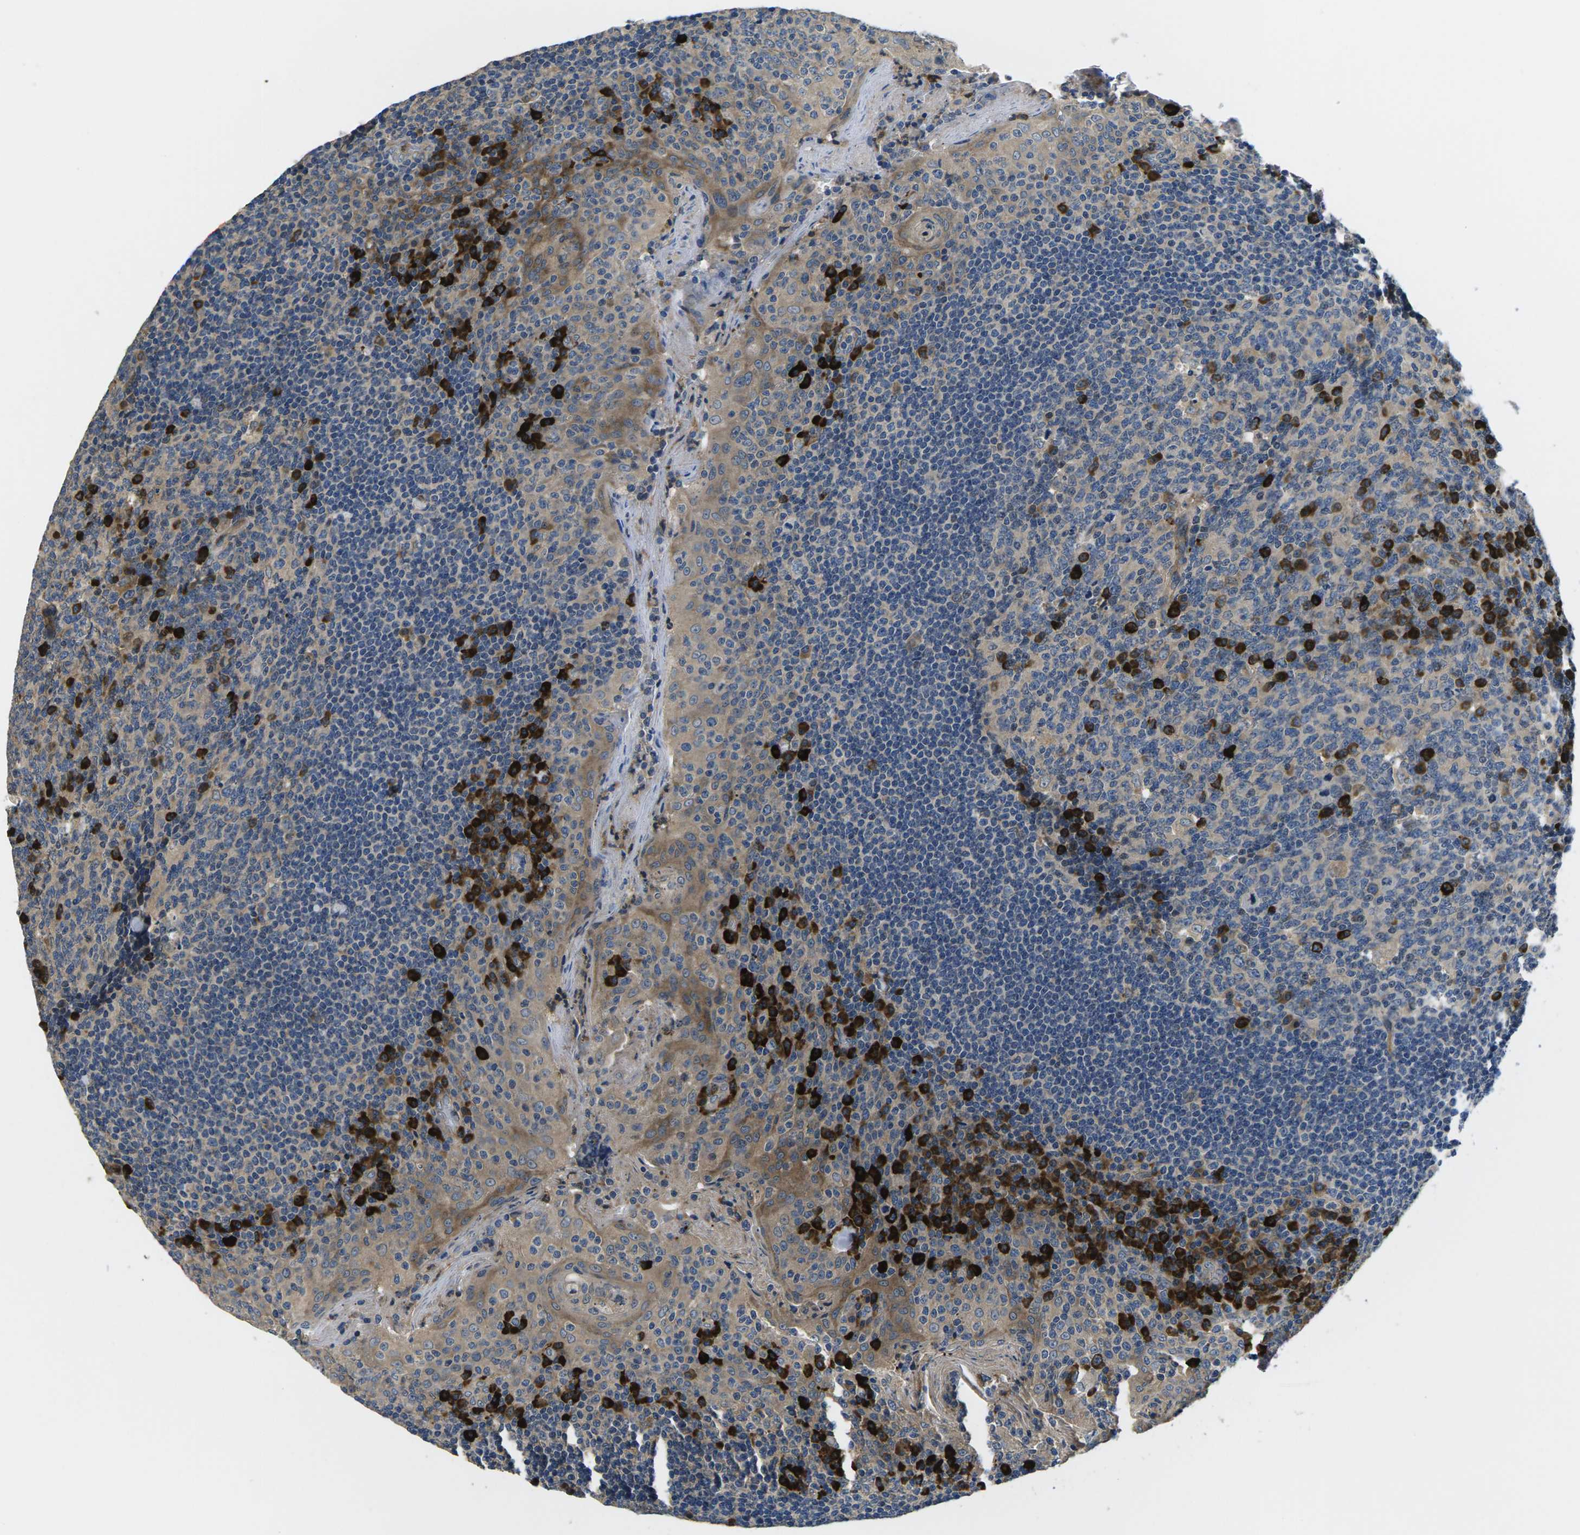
{"staining": {"intensity": "strong", "quantity": "<25%", "location": "cytoplasmic/membranous"}, "tissue": "tonsil", "cell_type": "Germinal center cells", "image_type": "normal", "snomed": [{"axis": "morphology", "description": "Normal tissue, NOS"}, {"axis": "topography", "description": "Tonsil"}], "caption": "Tonsil stained with DAB (3,3'-diaminobenzidine) IHC shows medium levels of strong cytoplasmic/membranous staining in about <25% of germinal center cells.", "gene": "PLCE1", "patient": {"sex": "male", "age": 17}}